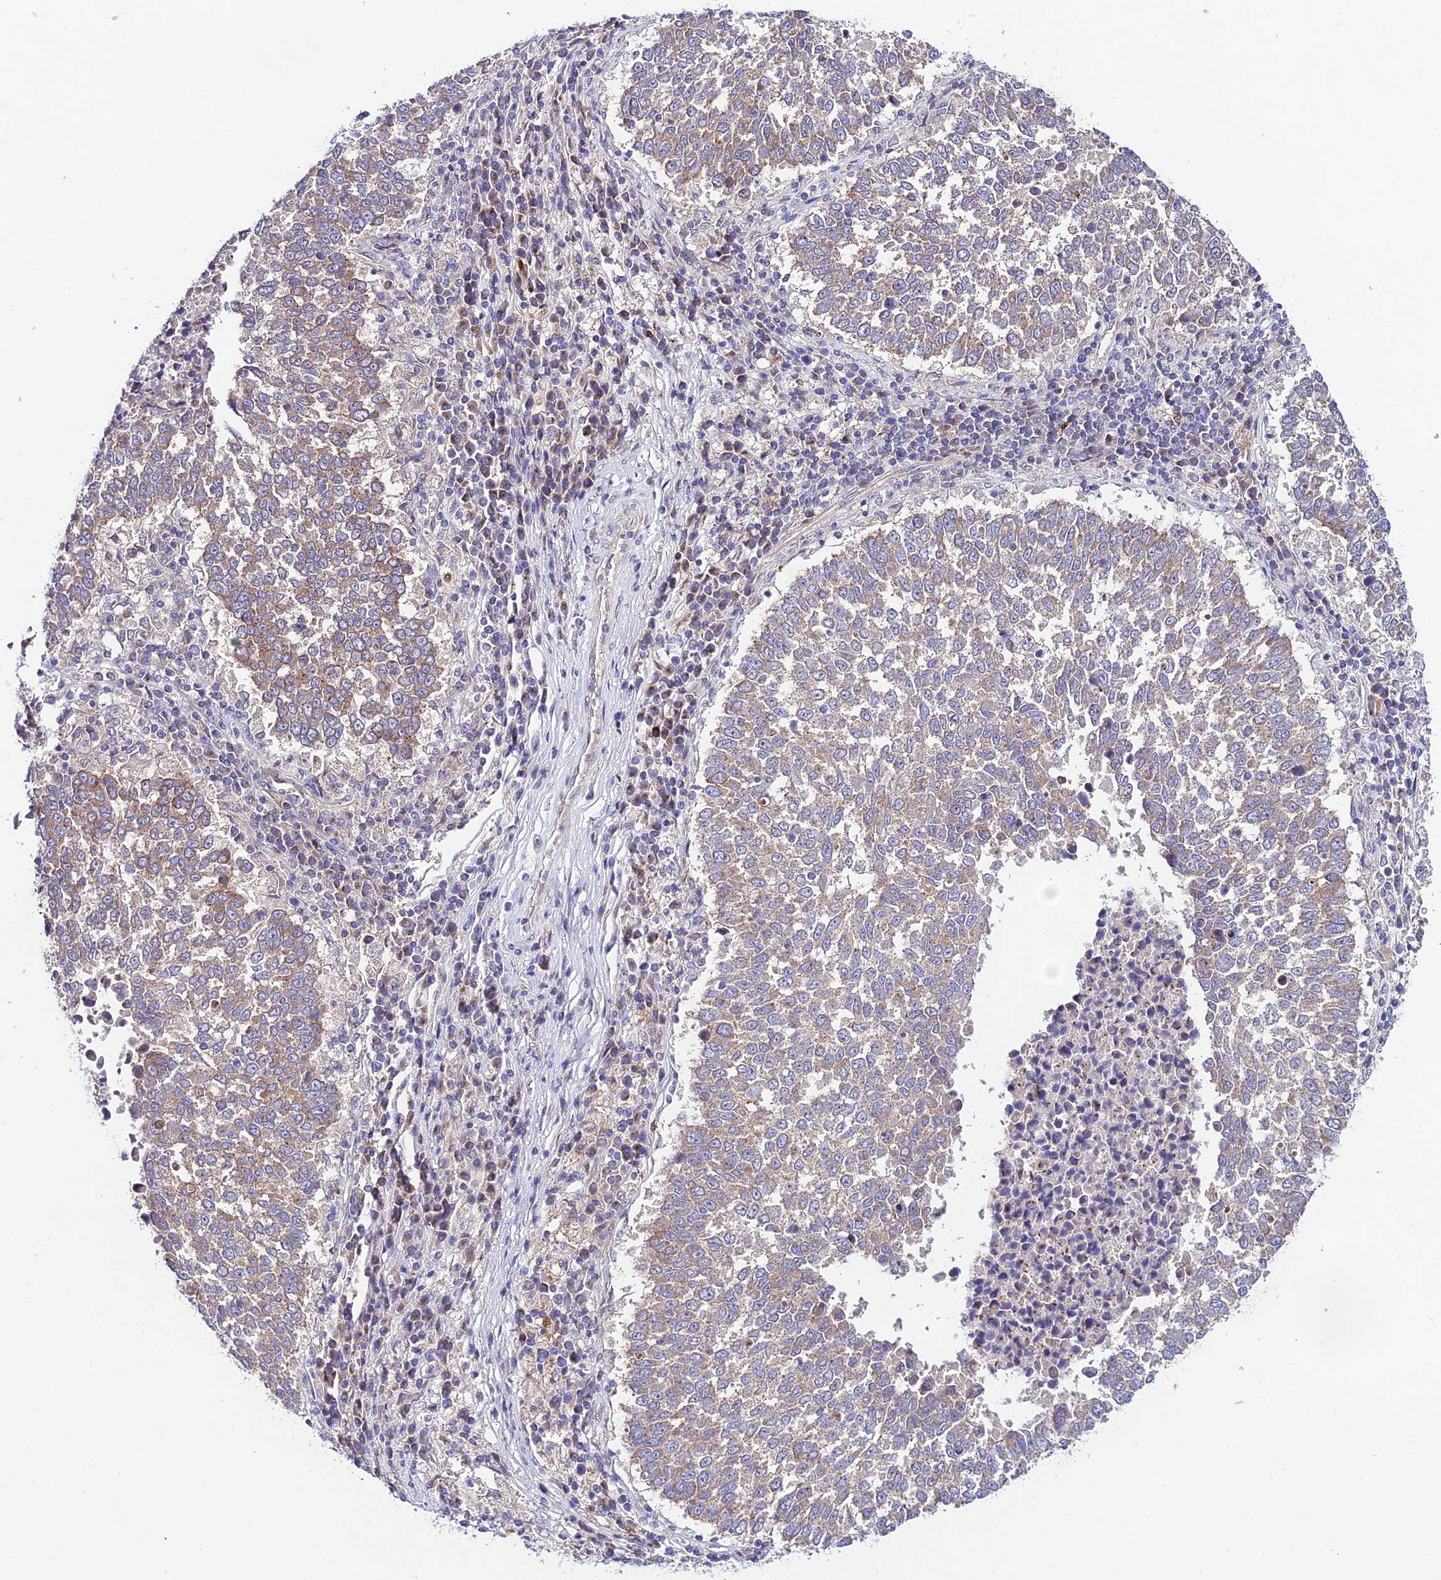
{"staining": {"intensity": "weak", "quantity": "25%-75%", "location": "cytoplasmic/membranous"}, "tissue": "lung cancer", "cell_type": "Tumor cells", "image_type": "cancer", "snomed": [{"axis": "morphology", "description": "Squamous cell carcinoma, NOS"}, {"axis": "topography", "description": "Lung"}], "caption": "Immunohistochemistry (IHC) of squamous cell carcinoma (lung) demonstrates low levels of weak cytoplasmic/membranous expression in about 25%-75% of tumor cells.", "gene": "LACTB2", "patient": {"sex": "male", "age": 73}}